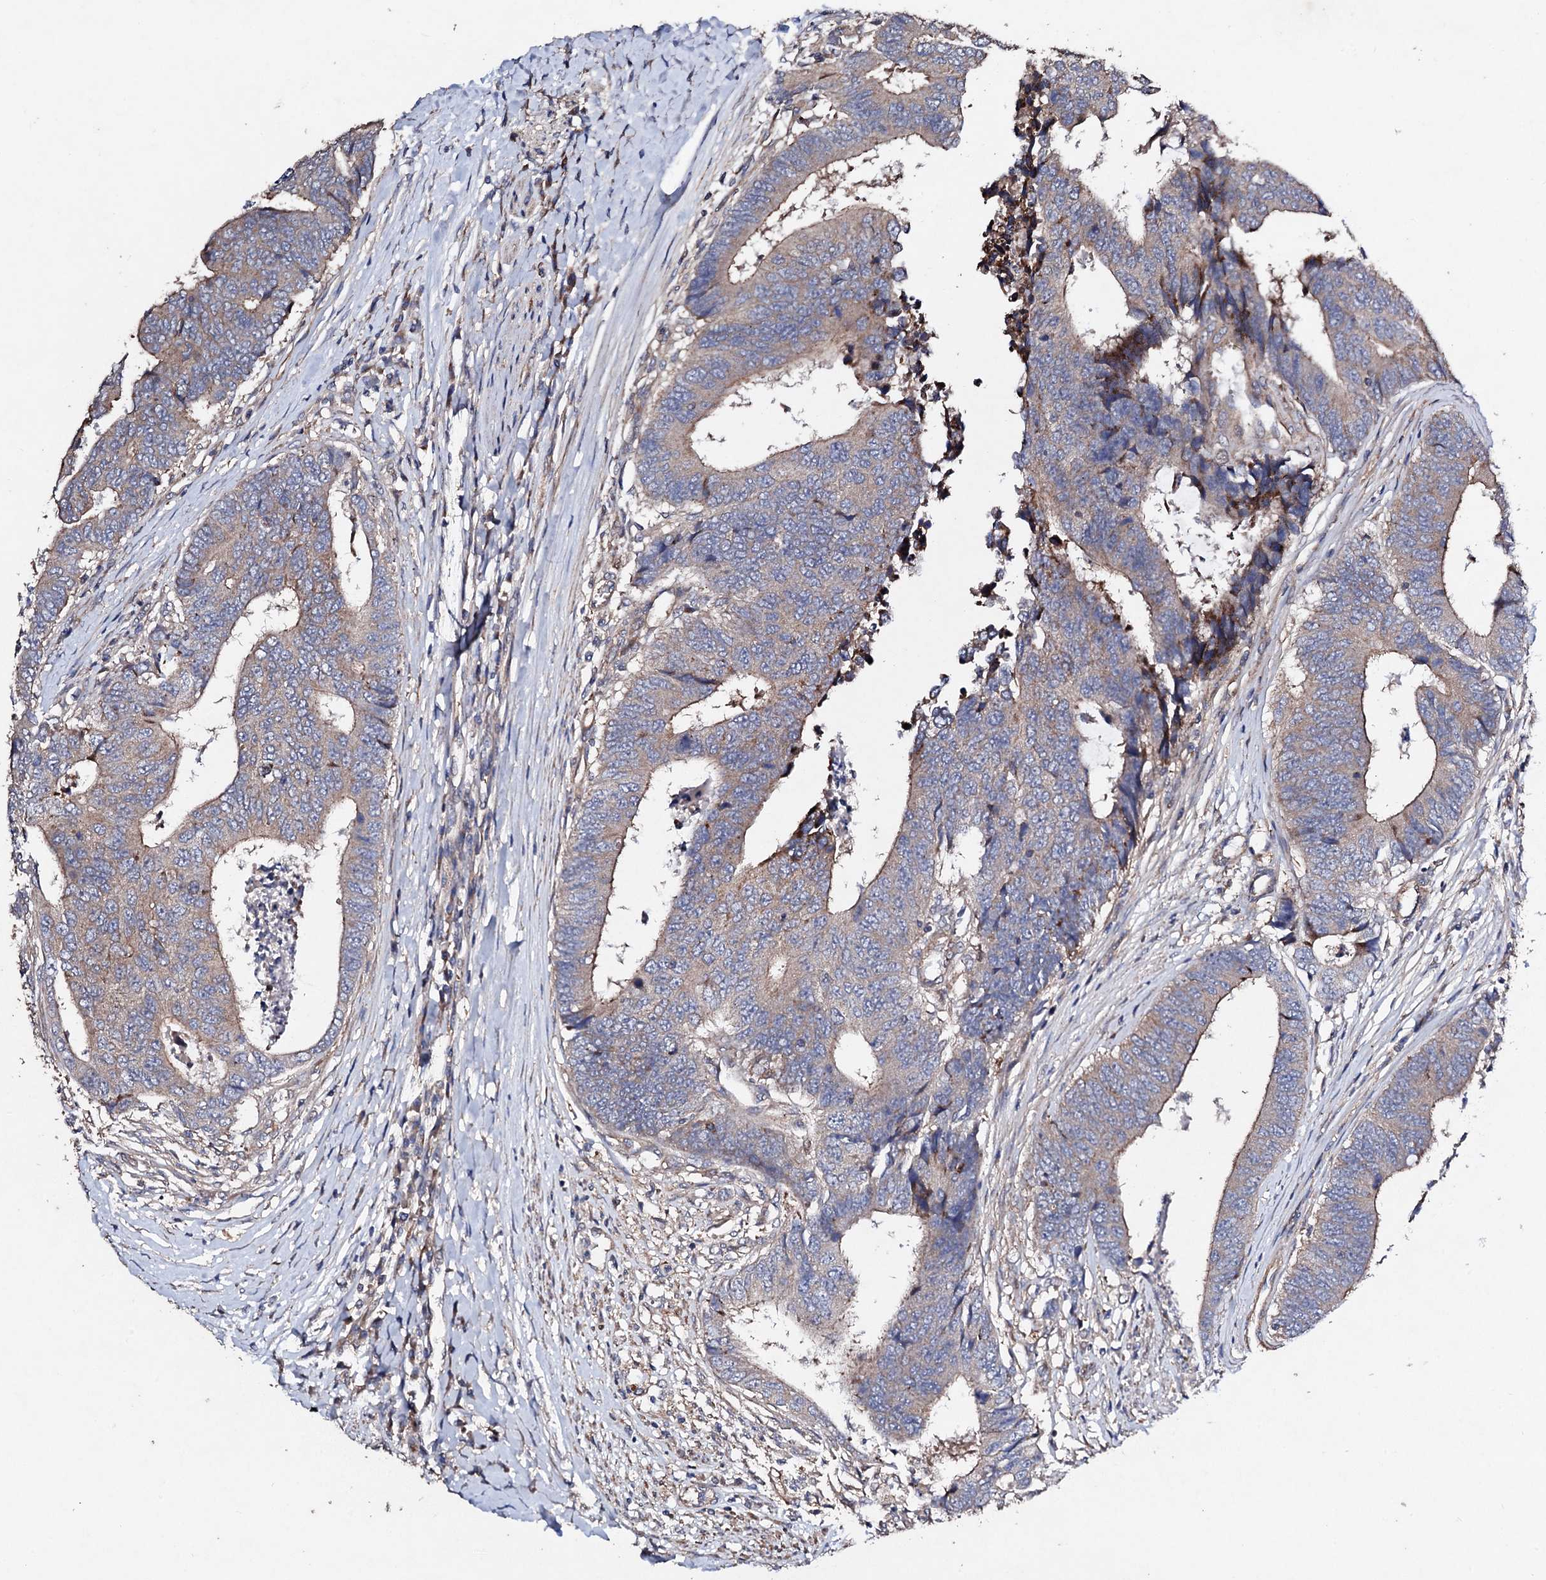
{"staining": {"intensity": "weak", "quantity": ">75%", "location": "cytoplasmic/membranous"}, "tissue": "colorectal cancer", "cell_type": "Tumor cells", "image_type": "cancer", "snomed": [{"axis": "morphology", "description": "Adenocarcinoma, NOS"}, {"axis": "topography", "description": "Rectum"}], "caption": "A micrograph of human colorectal adenocarcinoma stained for a protein demonstrates weak cytoplasmic/membranous brown staining in tumor cells.", "gene": "MOCOS", "patient": {"sex": "male", "age": 84}}